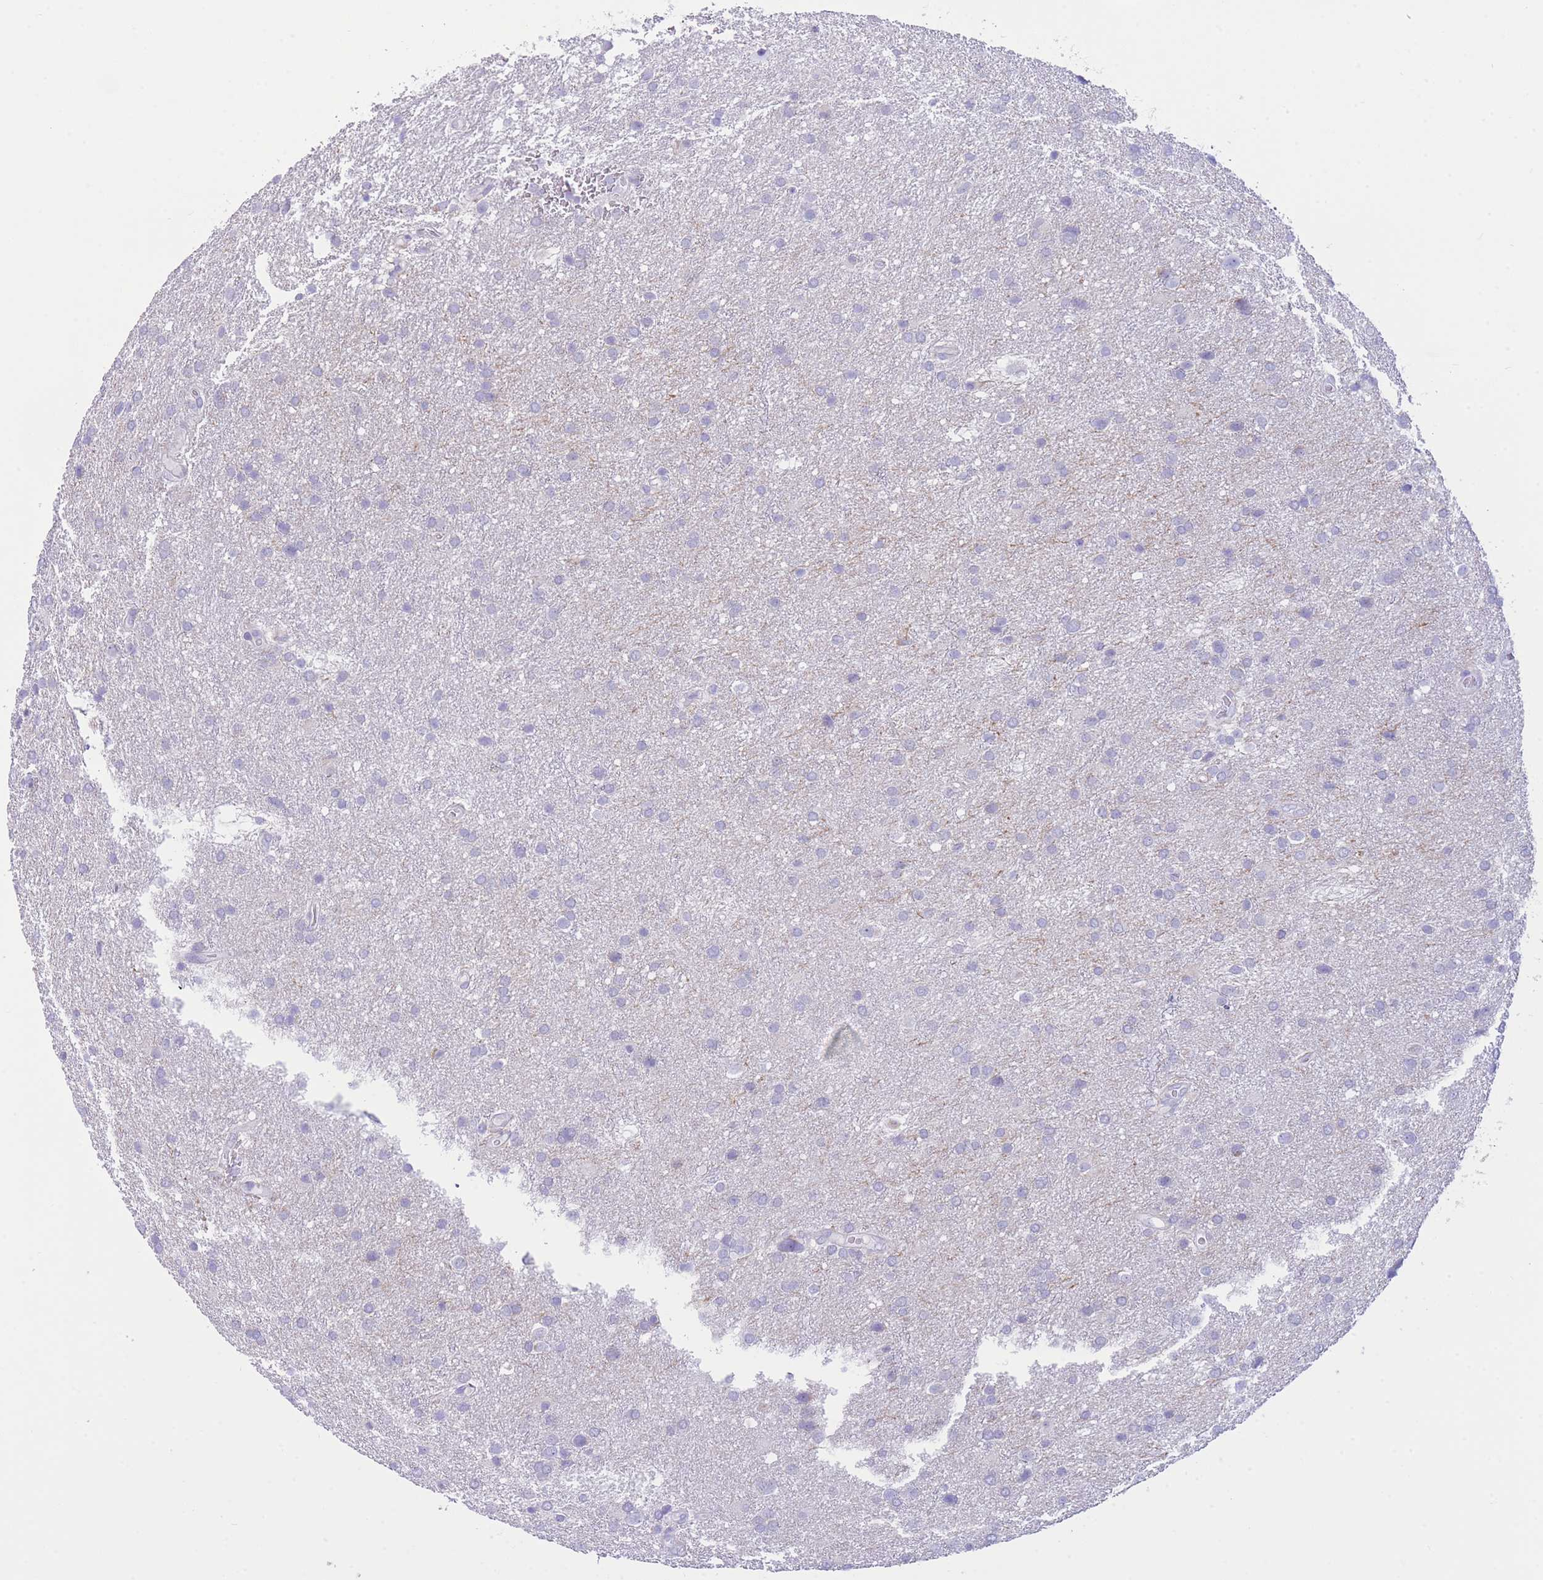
{"staining": {"intensity": "negative", "quantity": "none", "location": "none"}, "tissue": "glioma", "cell_type": "Tumor cells", "image_type": "cancer", "snomed": [{"axis": "morphology", "description": "Glioma, malignant, Low grade"}, {"axis": "topography", "description": "Brain"}], "caption": "DAB (3,3'-diaminobenzidine) immunohistochemical staining of malignant low-grade glioma shows no significant expression in tumor cells. The staining was performed using DAB to visualize the protein expression in brown, while the nuclei were stained in blue with hematoxylin (Magnification: 20x).", "gene": "VWA8", "patient": {"sex": "female", "age": 32}}